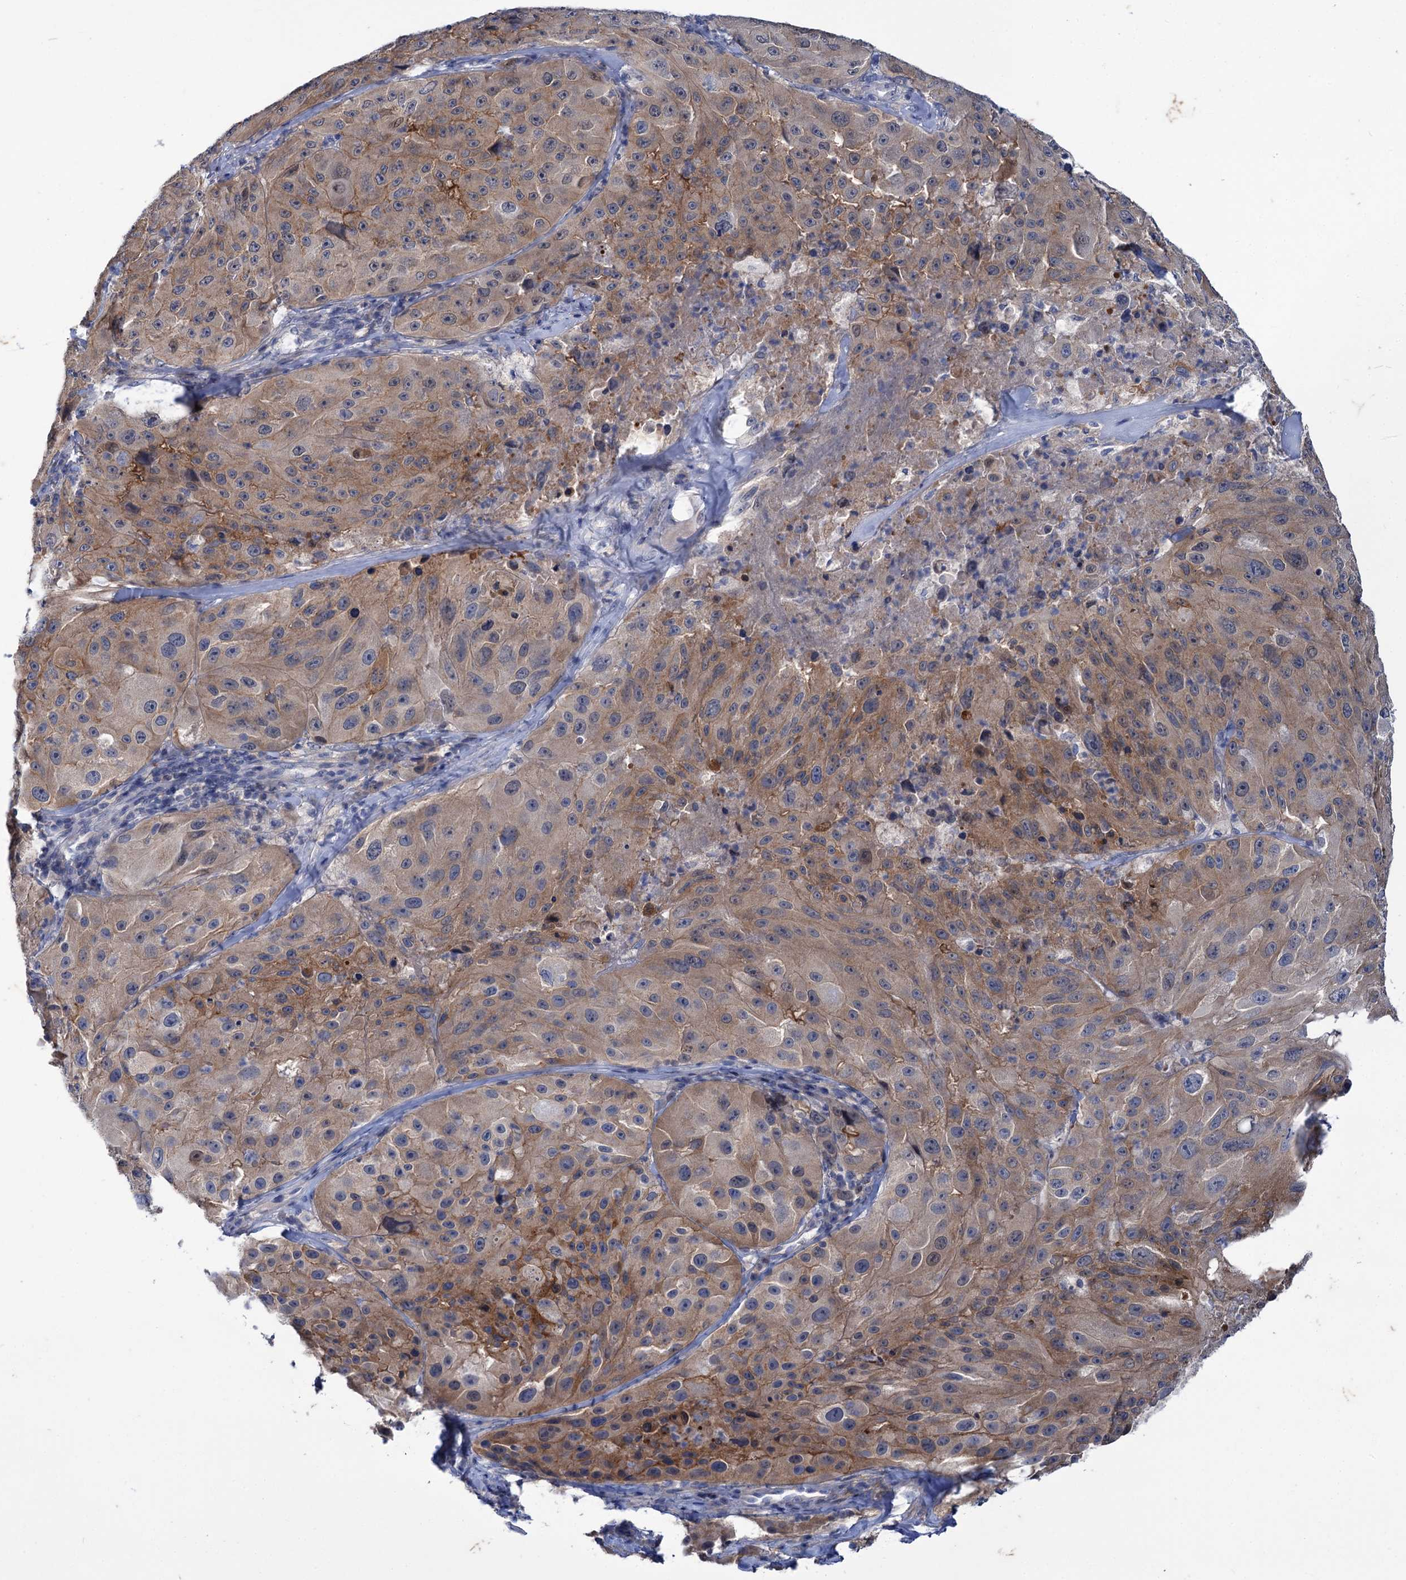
{"staining": {"intensity": "weak", "quantity": "25%-75%", "location": "cytoplasmic/membranous,nuclear"}, "tissue": "melanoma", "cell_type": "Tumor cells", "image_type": "cancer", "snomed": [{"axis": "morphology", "description": "Malignant melanoma, Metastatic site"}, {"axis": "topography", "description": "Lymph node"}], "caption": "IHC micrograph of neoplastic tissue: malignant melanoma (metastatic site) stained using IHC shows low levels of weak protein expression localized specifically in the cytoplasmic/membranous and nuclear of tumor cells, appearing as a cytoplasmic/membranous and nuclear brown color.", "gene": "MID1IP1", "patient": {"sex": "male", "age": 62}}